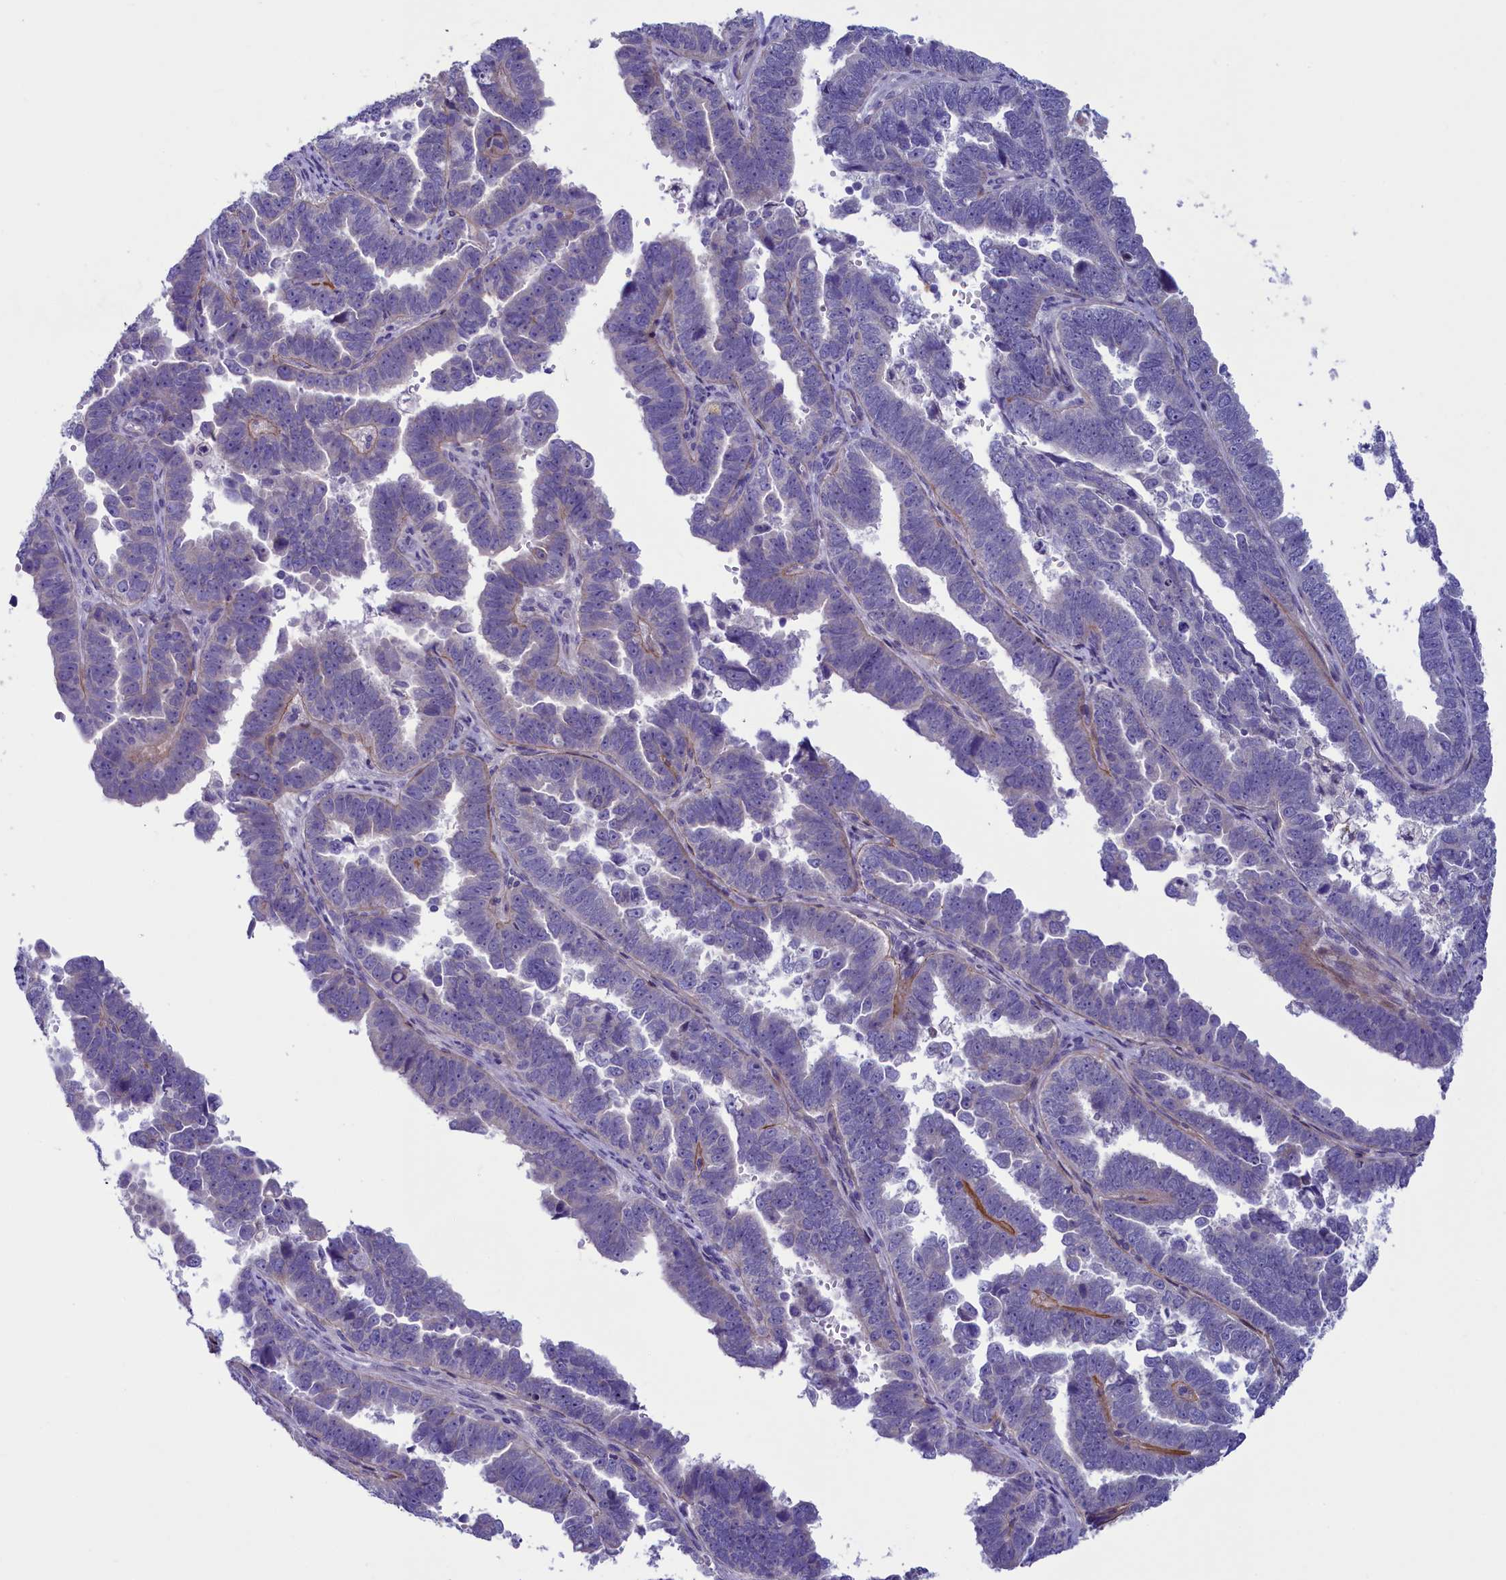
{"staining": {"intensity": "negative", "quantity": "none", "location": "none"}, "tissue": "endometrial cancer", "cell_type": "Tumor cells", "image_type": "cancer", "snomed": [{"axis": "morphology", "description": "Adenocarcinoma, NOS"}, {"axis": "topography", "description": "Endometrium"}], "caption": "Tumor cells show no significant protein positivity in endometrial cancer (adenocarcinoma). (Stains: DAB immunohistochemistry (IHC) with hematoxylin counter stain, Microscopy: brightfield microscopy at high magnification).", "gene": "LOXL1", "patient": {"sex": "female", "age": 75}}